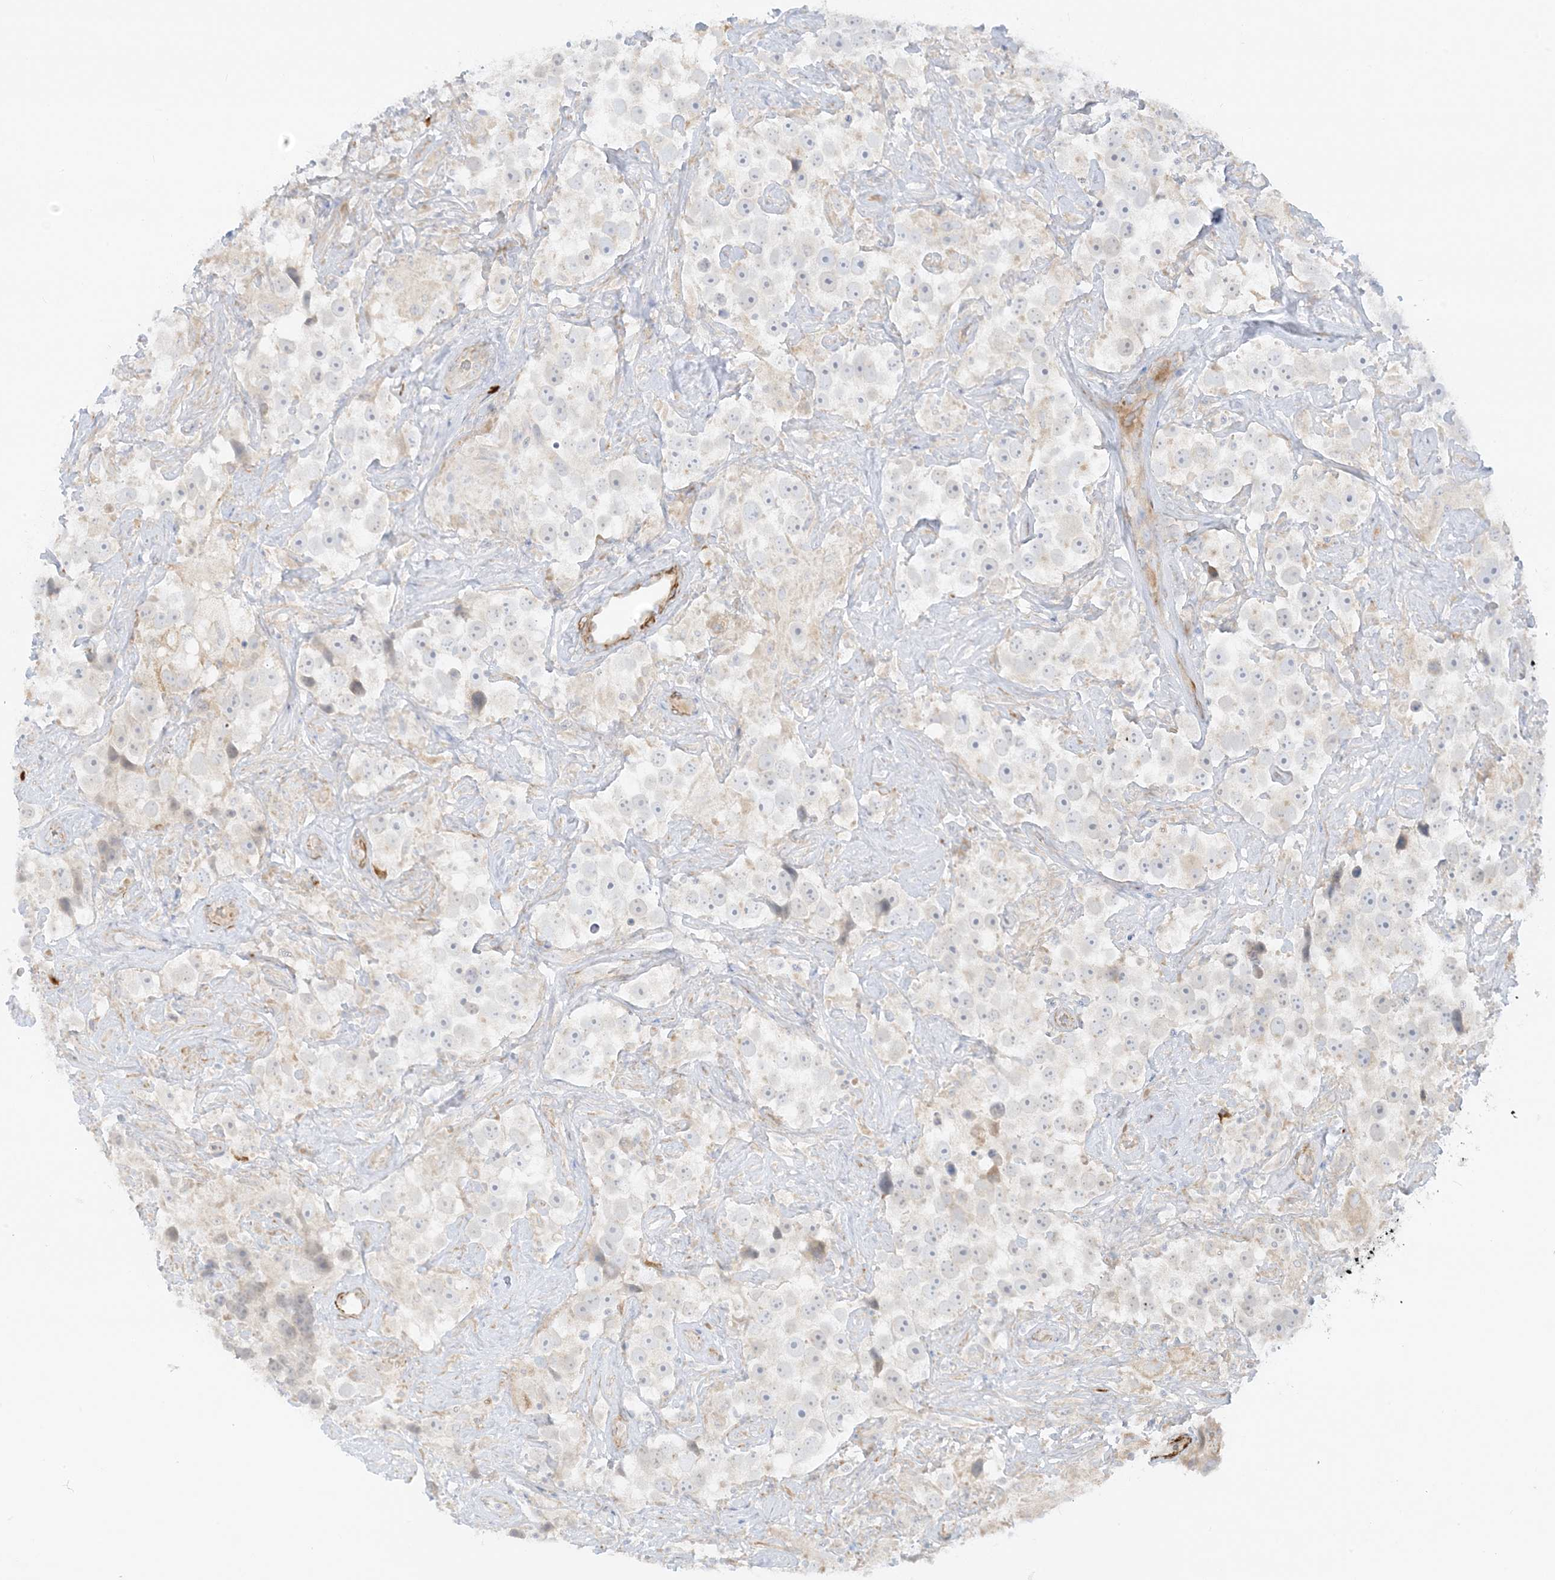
{"staining": {"intensity": "negative", "quantity": "none", "location": "none"}, "tissue": "testis cancer", "cell_type": "Tumor cells", "image_type": "cancer", "snomed": [{"axis": "morphology", "description": "Seminoma, NOS"}, {"axis": "topography", "description": "Testis"}], "caption": "This image is of testis cancer stained with IHC to label a protein in brown with the nuclei are counter-stained blue. There is no staining in tumor cells. (Brightfield microscopy of DAB (3,3'-diaminobenzidine) IHC at high magnification).", "gene": "THADA", "patient": {"sex": "male", "age": 49}}